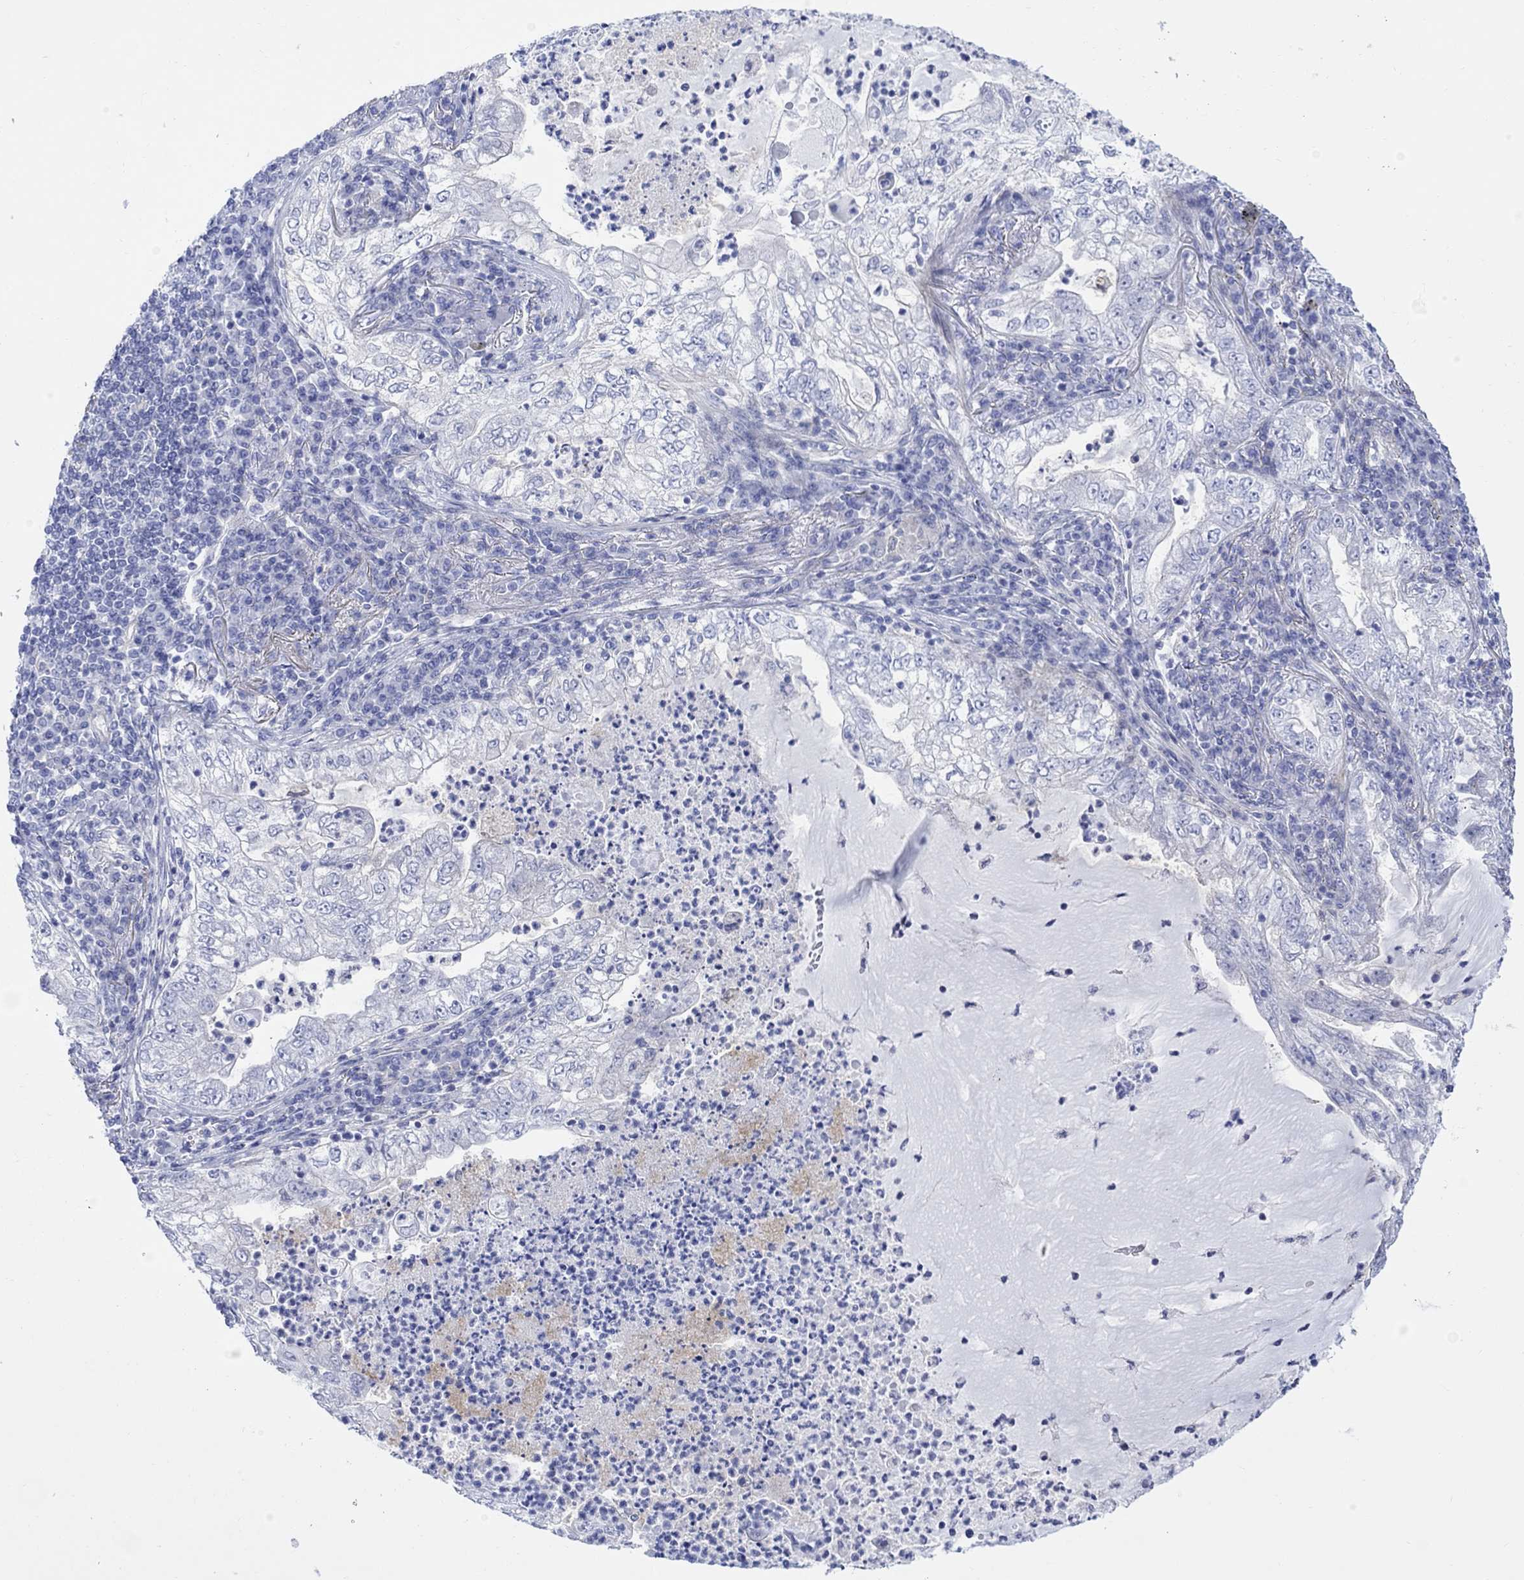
{"staining": {"intensity": "negative", "quantity": "none", "location": "none"}, "tissue": "lung cancer", "cell_type": "Tumor cells", "image_type": "cancer", "snomed": [{"axis": "morphology", "description": "Adenocarcinoma, NOS"}, {"axis": "topography", "description": "Lung"}], "caption": "This is an immunohistochemistry histopathology image of human lung cancer. There is no expression in tumor cells.", "gene": "TLDC2", "patient": {"sex": "female", "age": 73}}